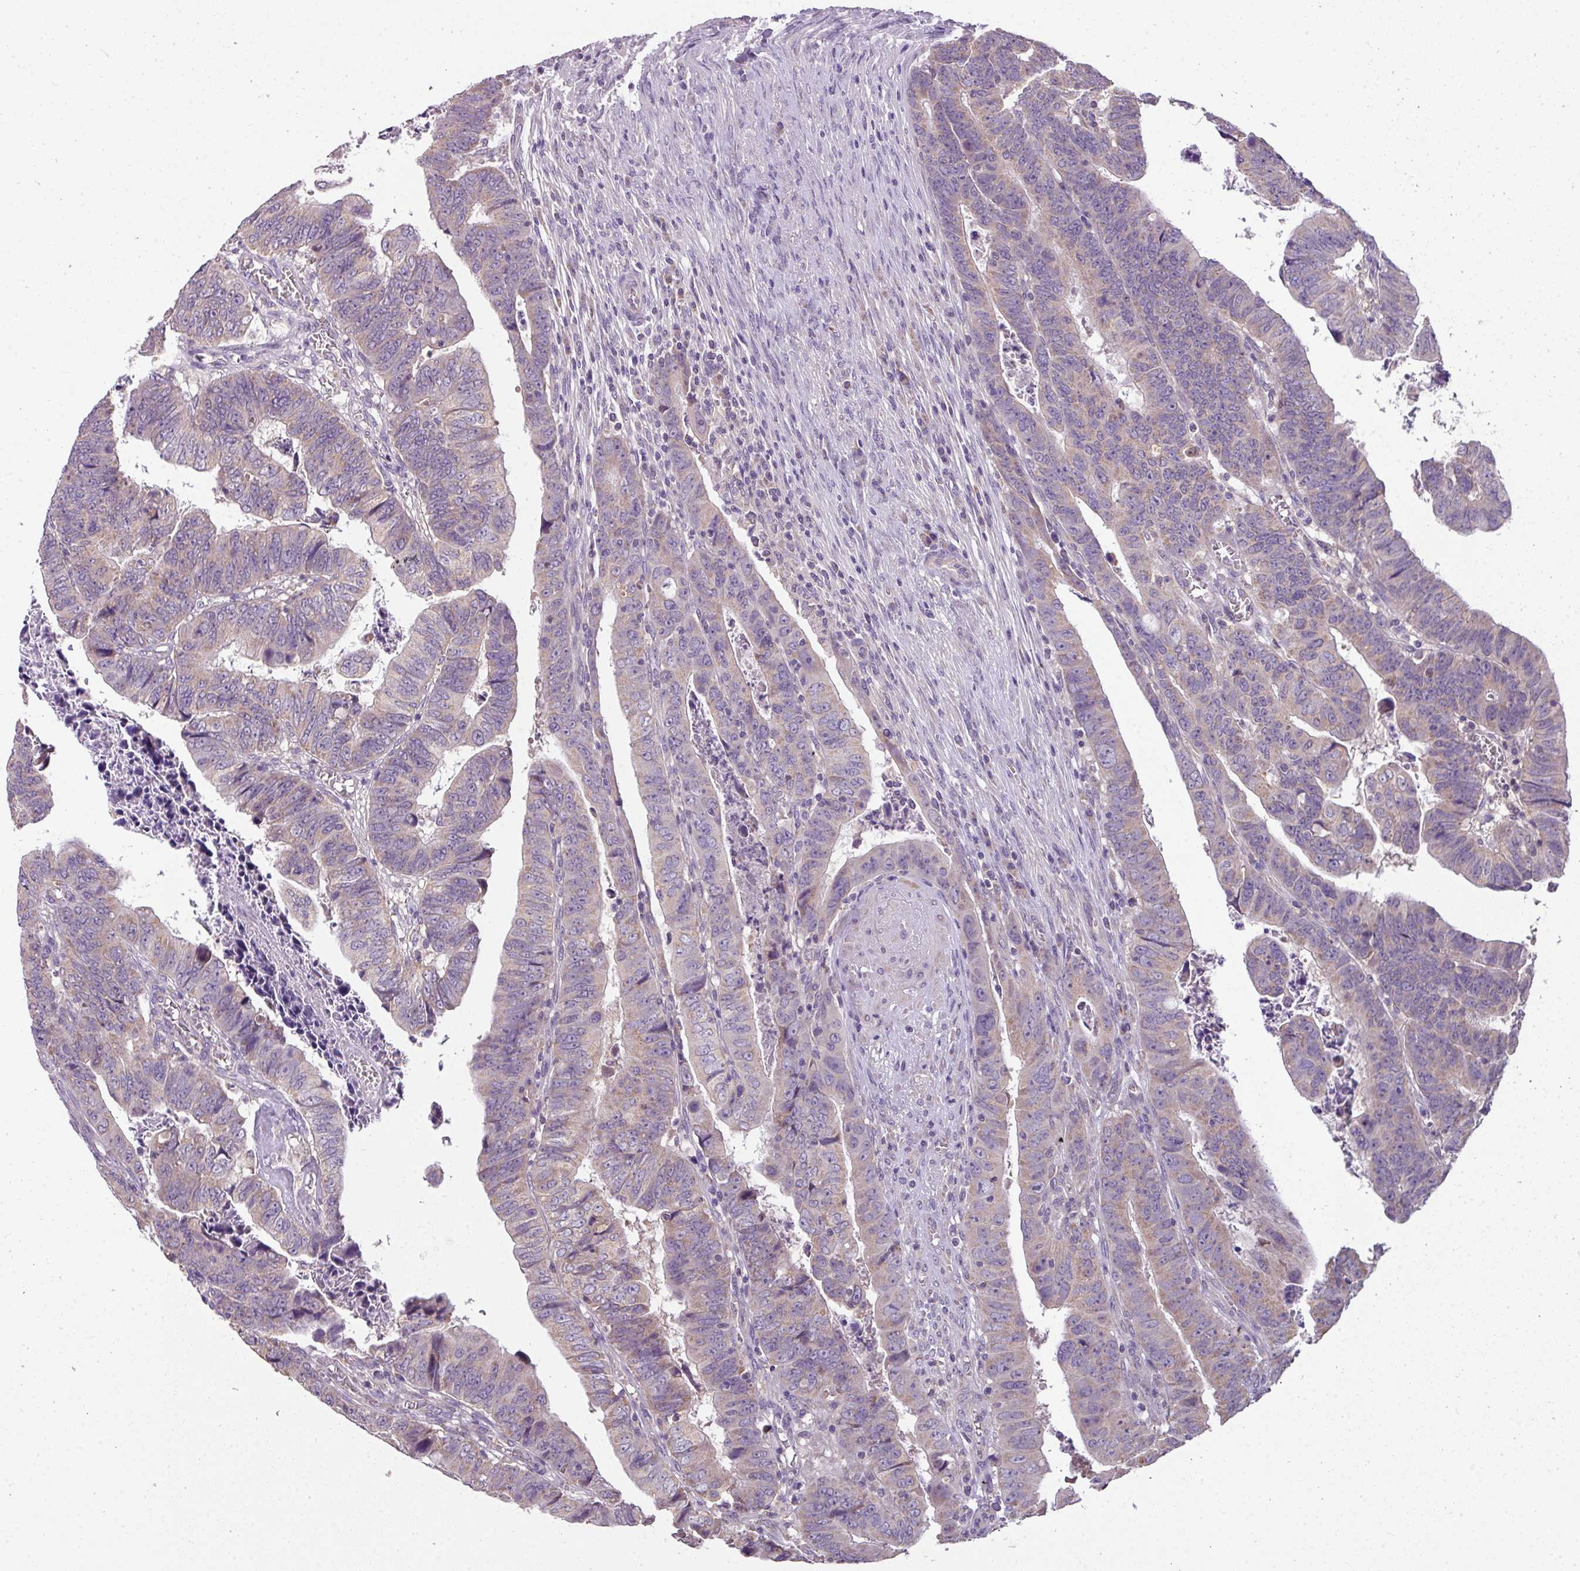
{"staining": {"intensity": "weak", "quantity": "<25%", "location": "cytoplasmic/membranous"}, "tissue": "colorectal cancer", "cell_type": "Tumor cells", "image_type": "cancer", "snomed": [{"axis": "morphology", "description": "Normal tissue, NOS"}, {"axis": "morphology", "description": "Adenocarcinoma, NOS"}, {"axis": "topography", "description": "Rectum"}], "caption": "DAB immunohistochemical staining of human colorectal cancer shows no significant positivity in tumor cells. (DAB immunohistochemistry visualized using brightfield microscopy, high magnification).", "gene": "PALS2", "patient": {"sex": "female", "age": 65}}